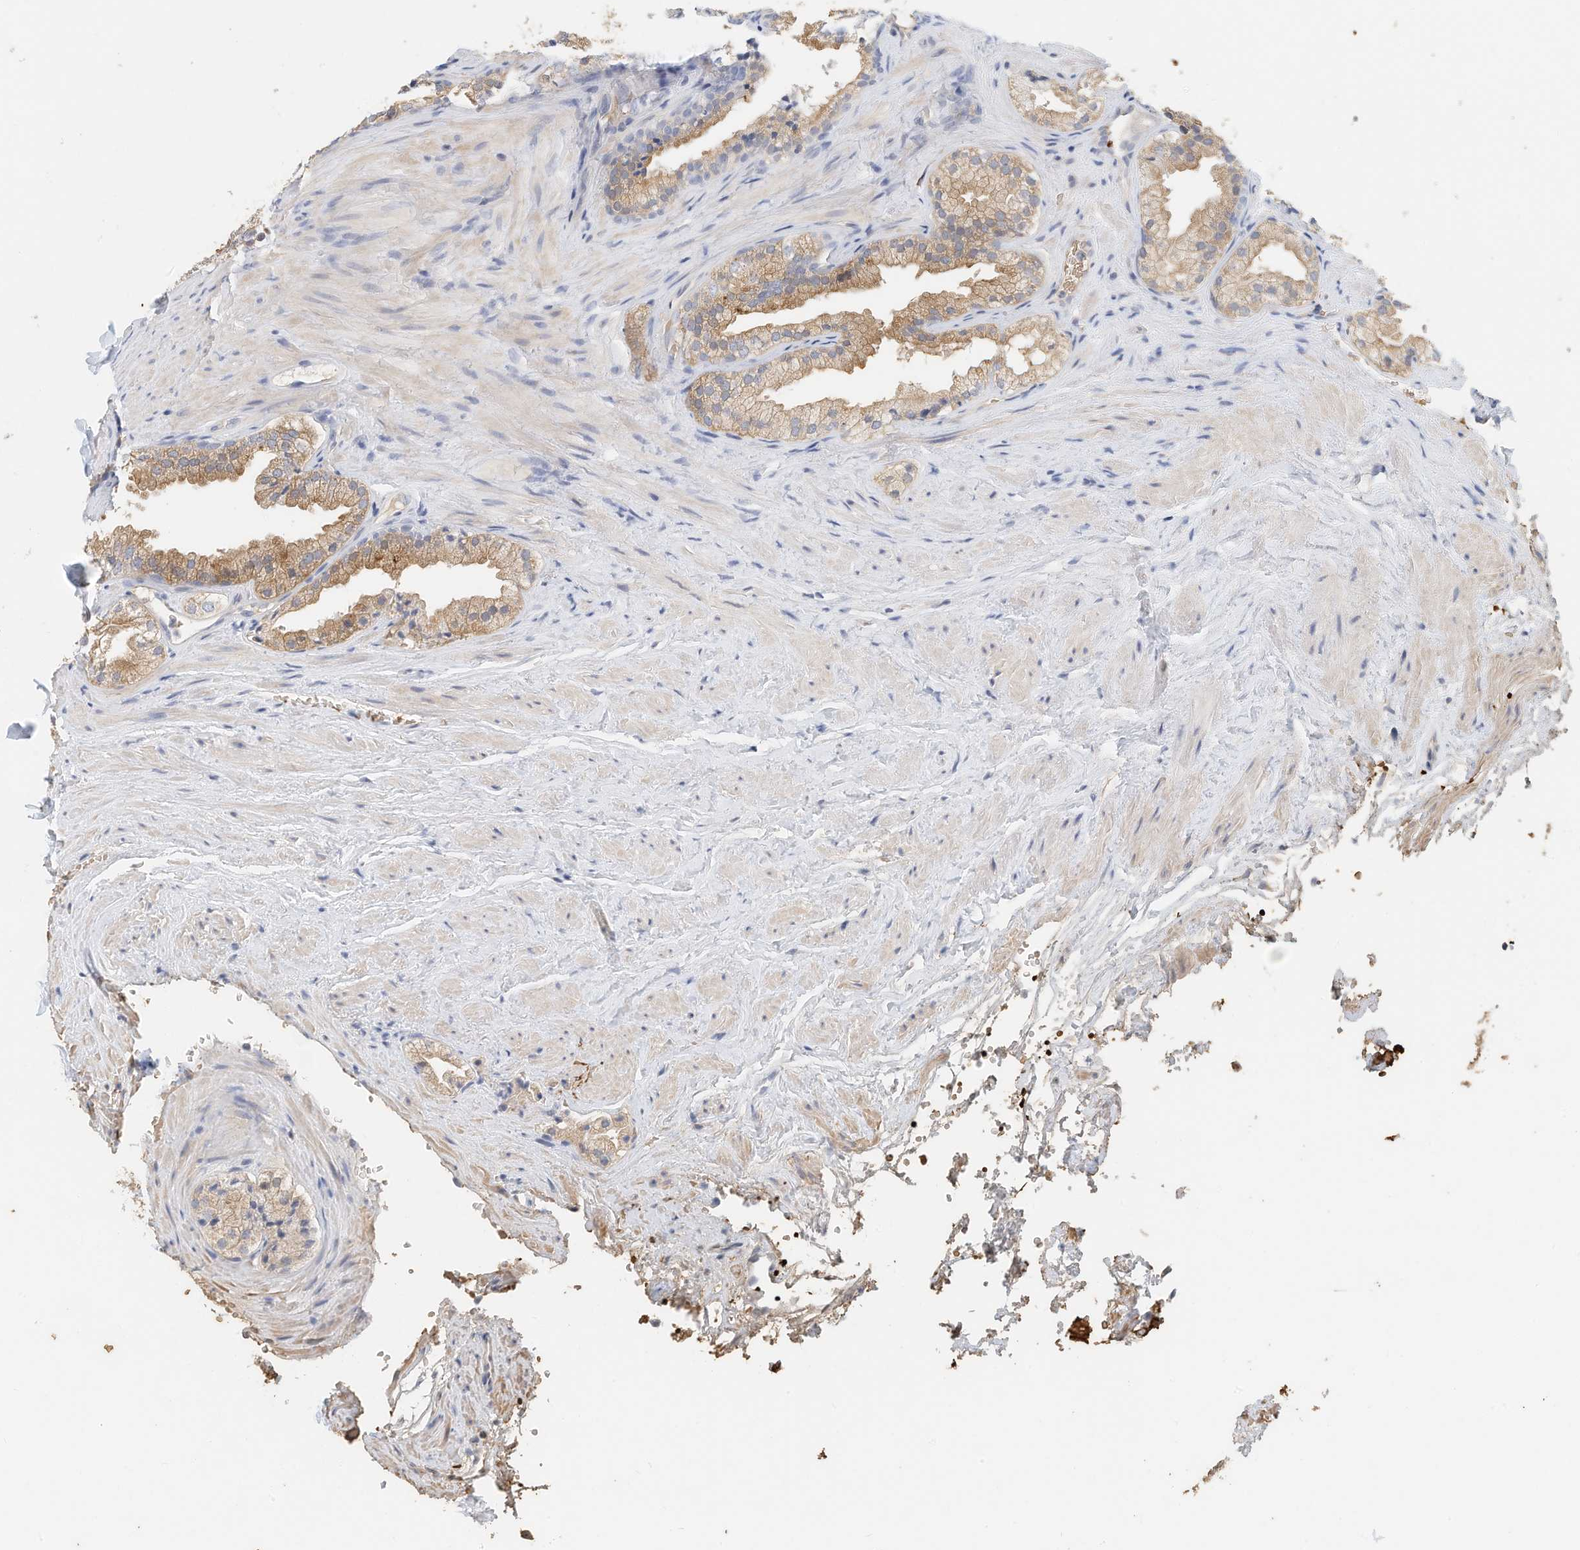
{"staining": {"intensity": "moderate", "quantity": "25%-75%", "location": "cytoplasmic/membranous"}, "tissue": "prostate", "cell_type": "Glandular cells", "image_type": "normal", "snomed": [{"axis": "morphology", "description": "Normal tissue, NOS"}, {"axis": "topography", "description": "Prostate"}], "caption": "This histopathology image demonstrates unremarkable prostate stained with immunohistochemistry (IHC) to label a protein in brown. The cytoplasmic/membranous of glandular cells show moderate positivity for the protein. Nuclei are counter-stained blue.", "gene": "RCAN3", "patient": {"sex": "male", "age": 76}}